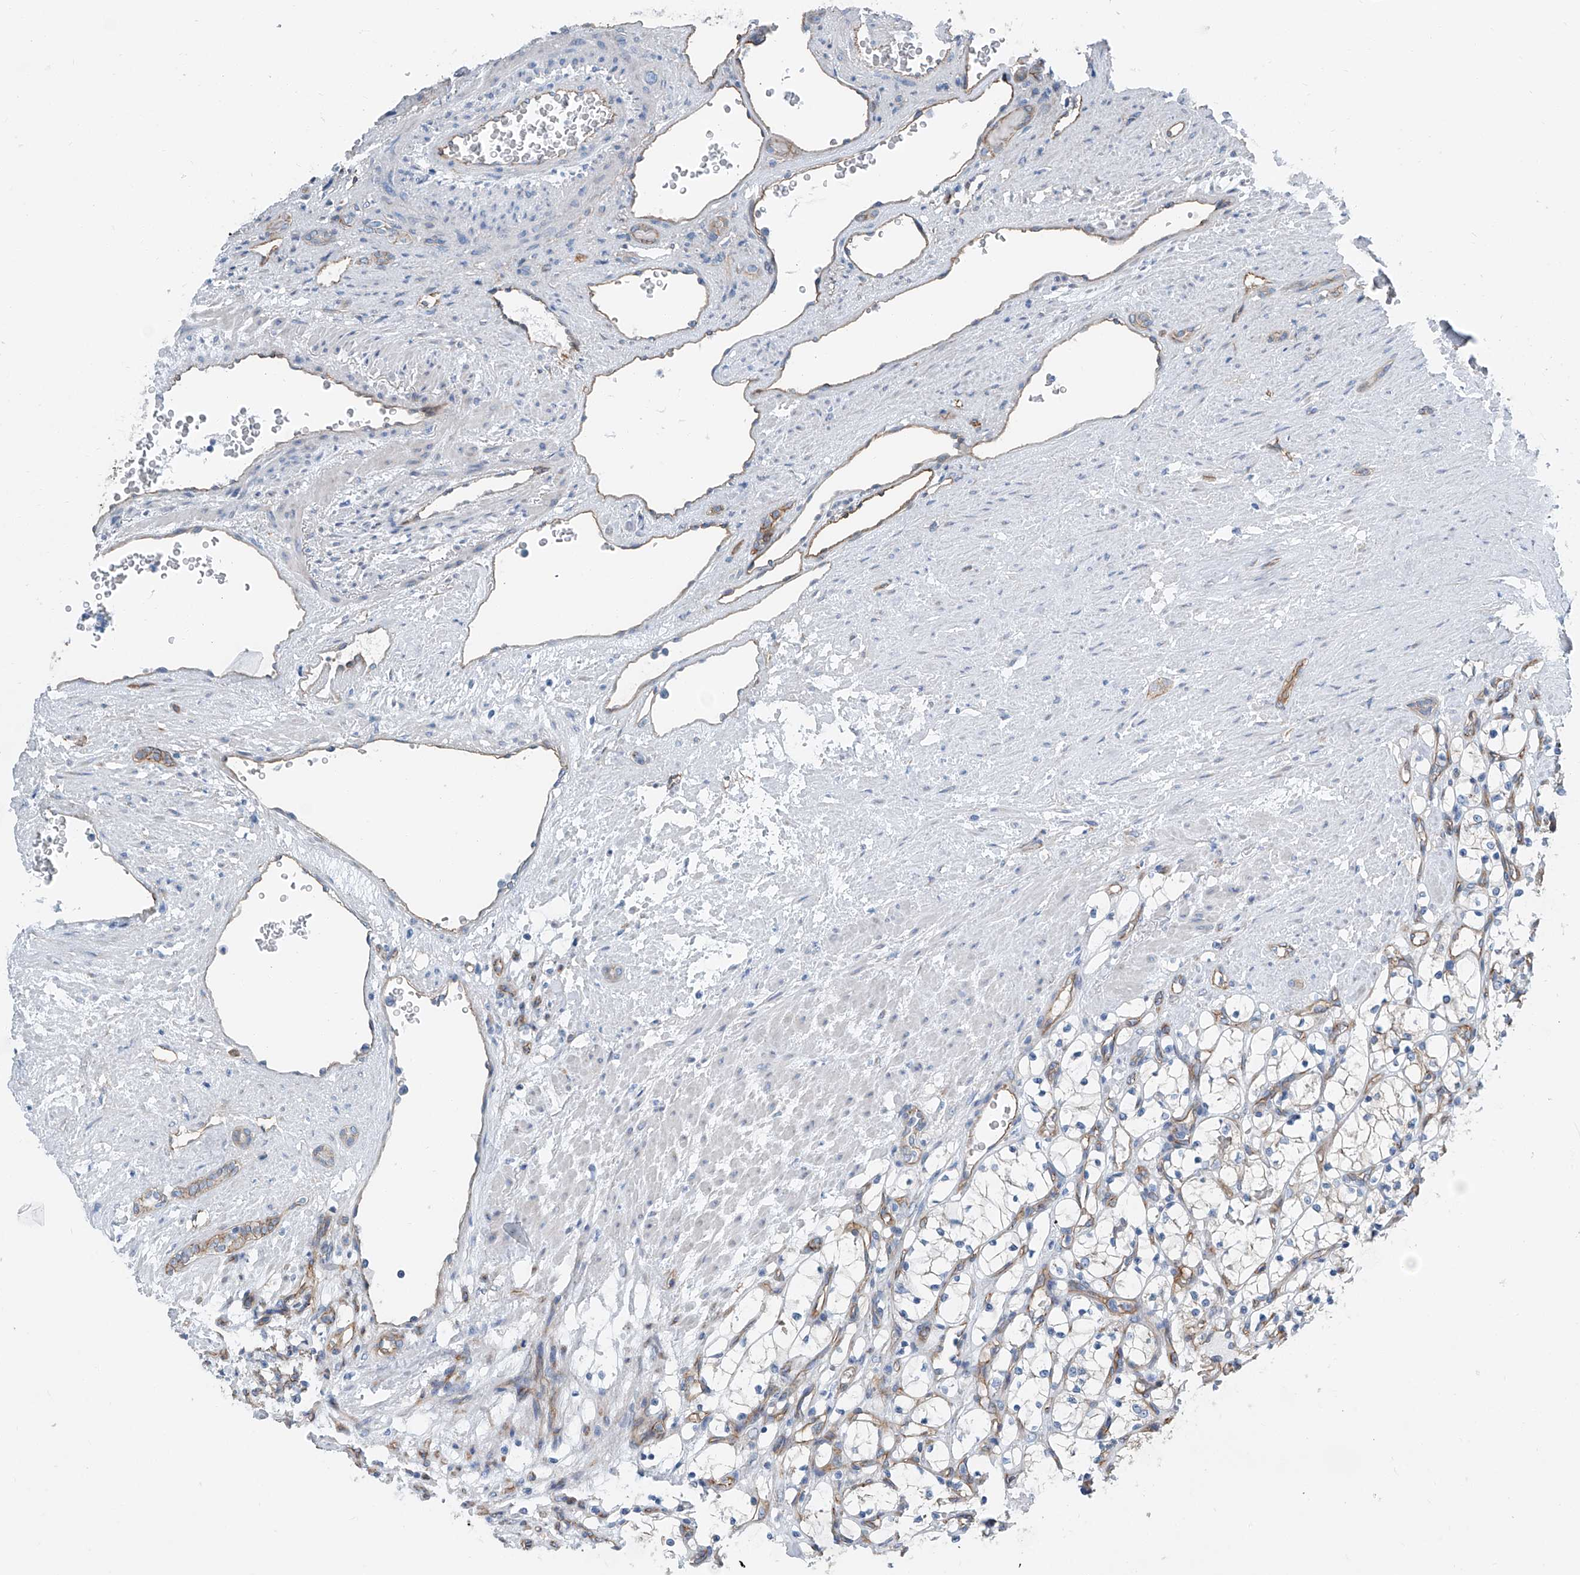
{"staining": {"intensity": "negative", "quantity": "none", "location": "none"}, "tissue": "renal cancer", "cell_type": "Tumor cells", "image_type": "cancer", "snomed": [{"axis": "morphology", "description": "Adenocarcinoma, NOS"}, {"axis": "topography", "description": "Kidney"}], "caption": "The histopathology image shows no significant expression in tumor cells of renal adenocarcinoma.", "gene": "THEMIS2", "patient": {"sex": "female", "age": 69}}